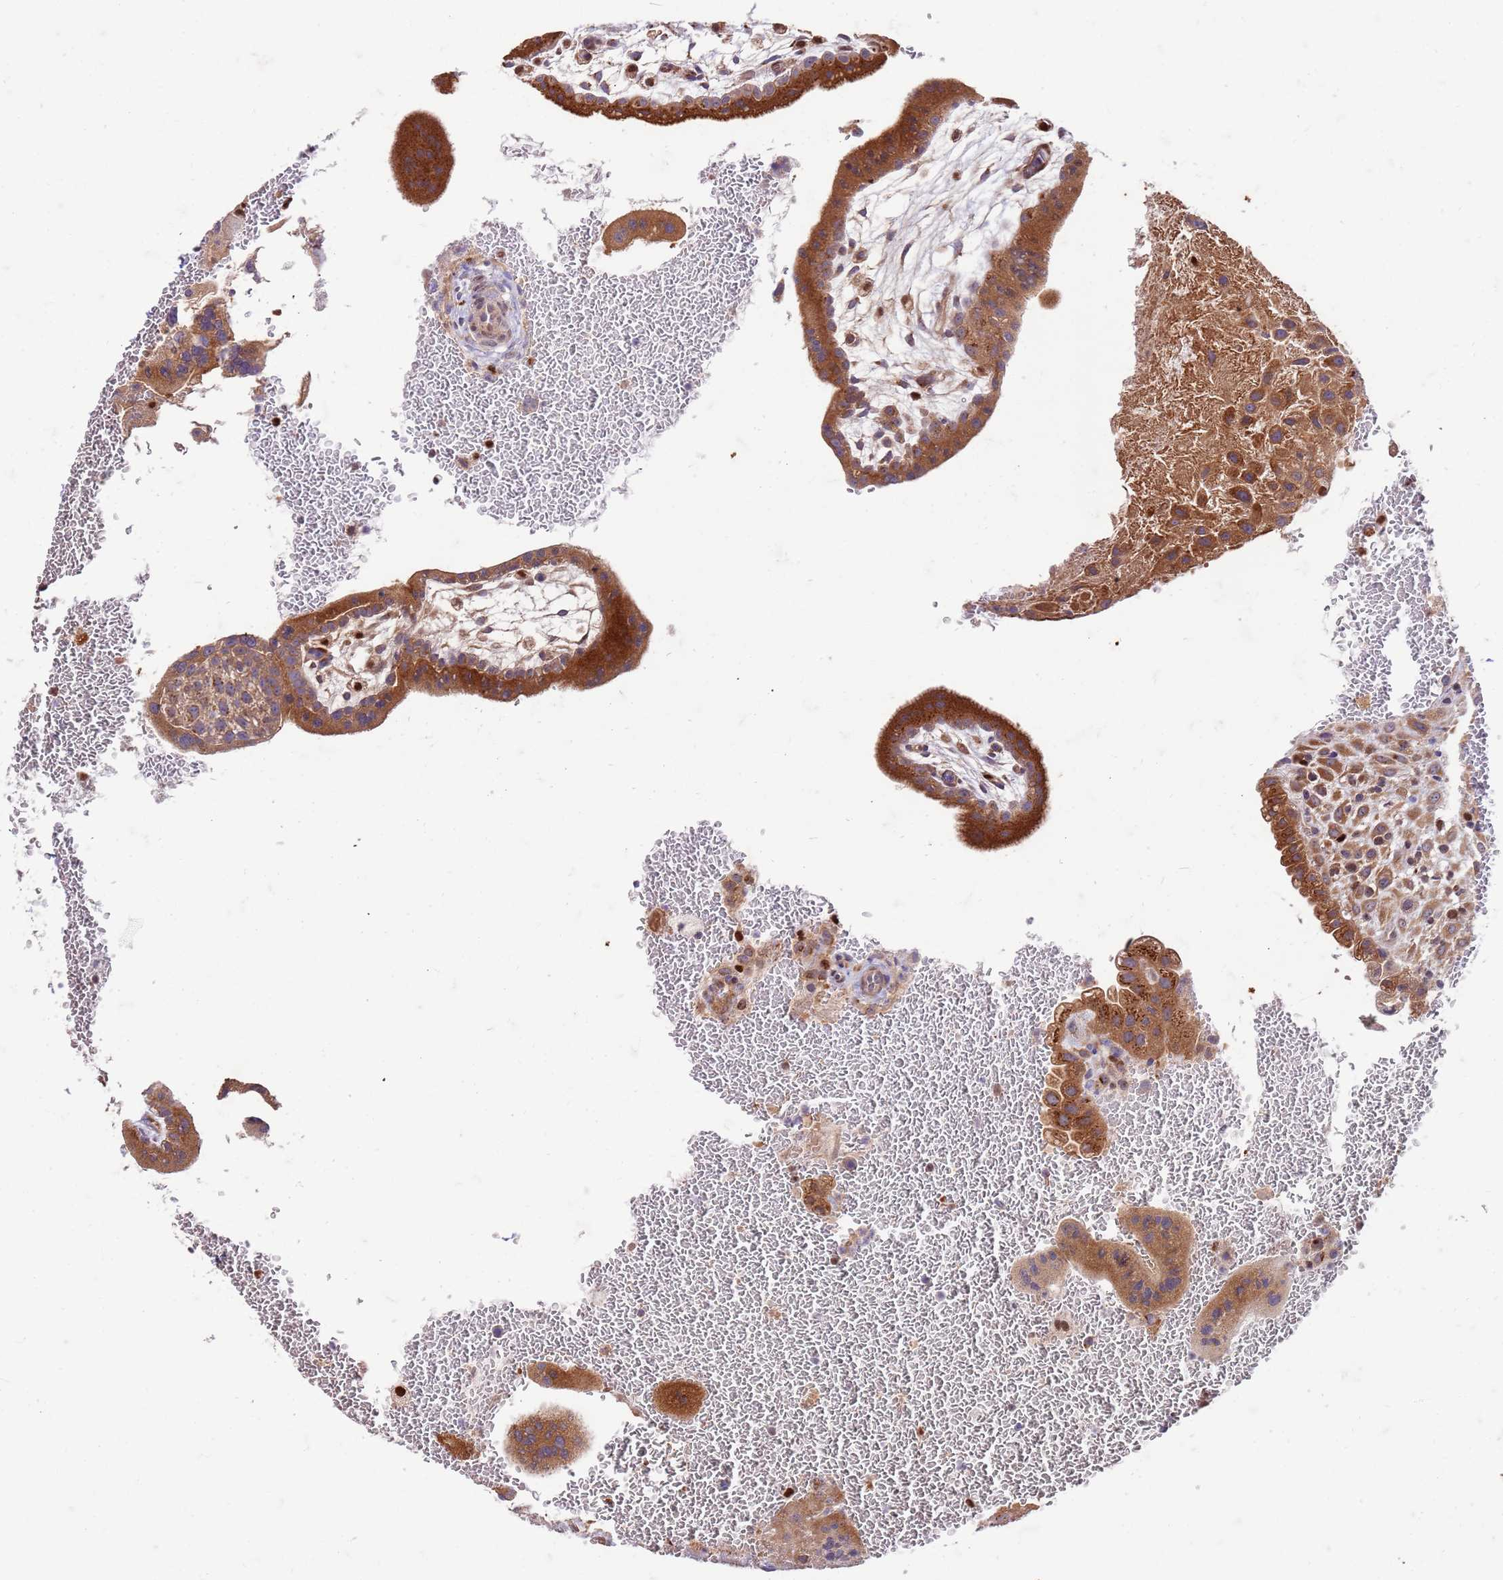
{"staining": {"intensity": "moderate", "quantity": ">75%", "location": "cytoplasmic/membranous"}, "tissue": "placenta", "cell_type": "Trophoblastic cells", "image_type": "normal", "snomed": [{"axis": "morphology", "description": "Normal tissue, NOS"}, {"axis": "topography", "description": "Placenta"}], "caption": "Approximately >75% of trophoblastic cells in unremarkable placenta display moderate cytoplasmic/membranous protein staining as visualized by brown immunohistochemical staining.", "gene": "OSBP", "patient": {"sex": "female", "age": 35}}